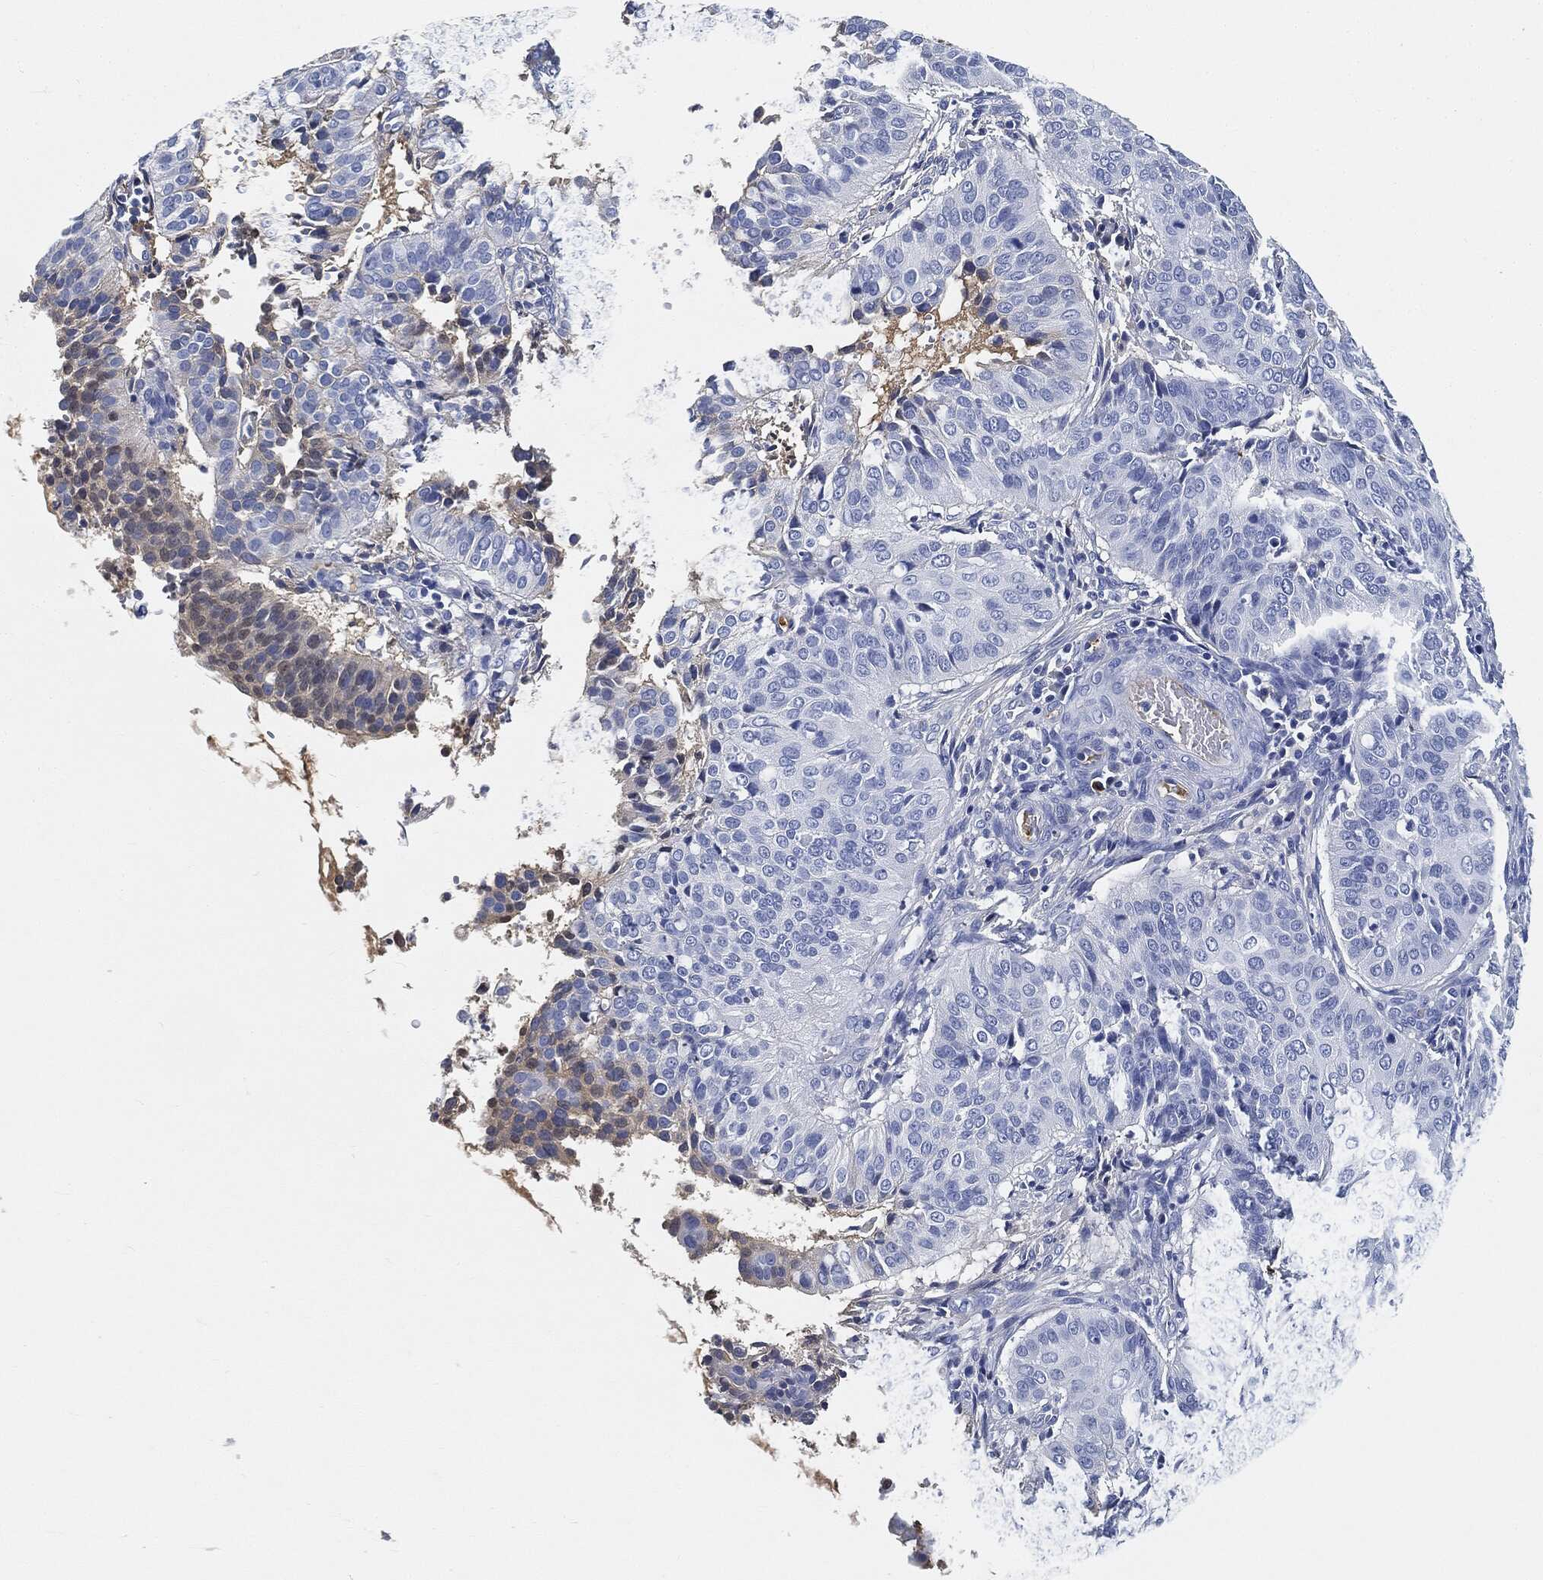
{"staining": {"intensity": "negative", "quantity": "none", "location": "none"}, "tissue": "cervical cancer", "cell_type": "Tumor cells", "image_type": "cancer", "snomed": [{"axis": "morphology", "description": "Normal tissue, NOS"}, {"axis": "morphology", "description": "Squamous cell carcinoma, NOS"}, {"axis": "topography", "description": "Cervix"}], "caption": "The photomicrograph shows no staining of tumor cells in cervical cancer (squamous cell carcinoma).", "gene": "IGLV6-57", "patient": {"sex": "female", "age": 39}}